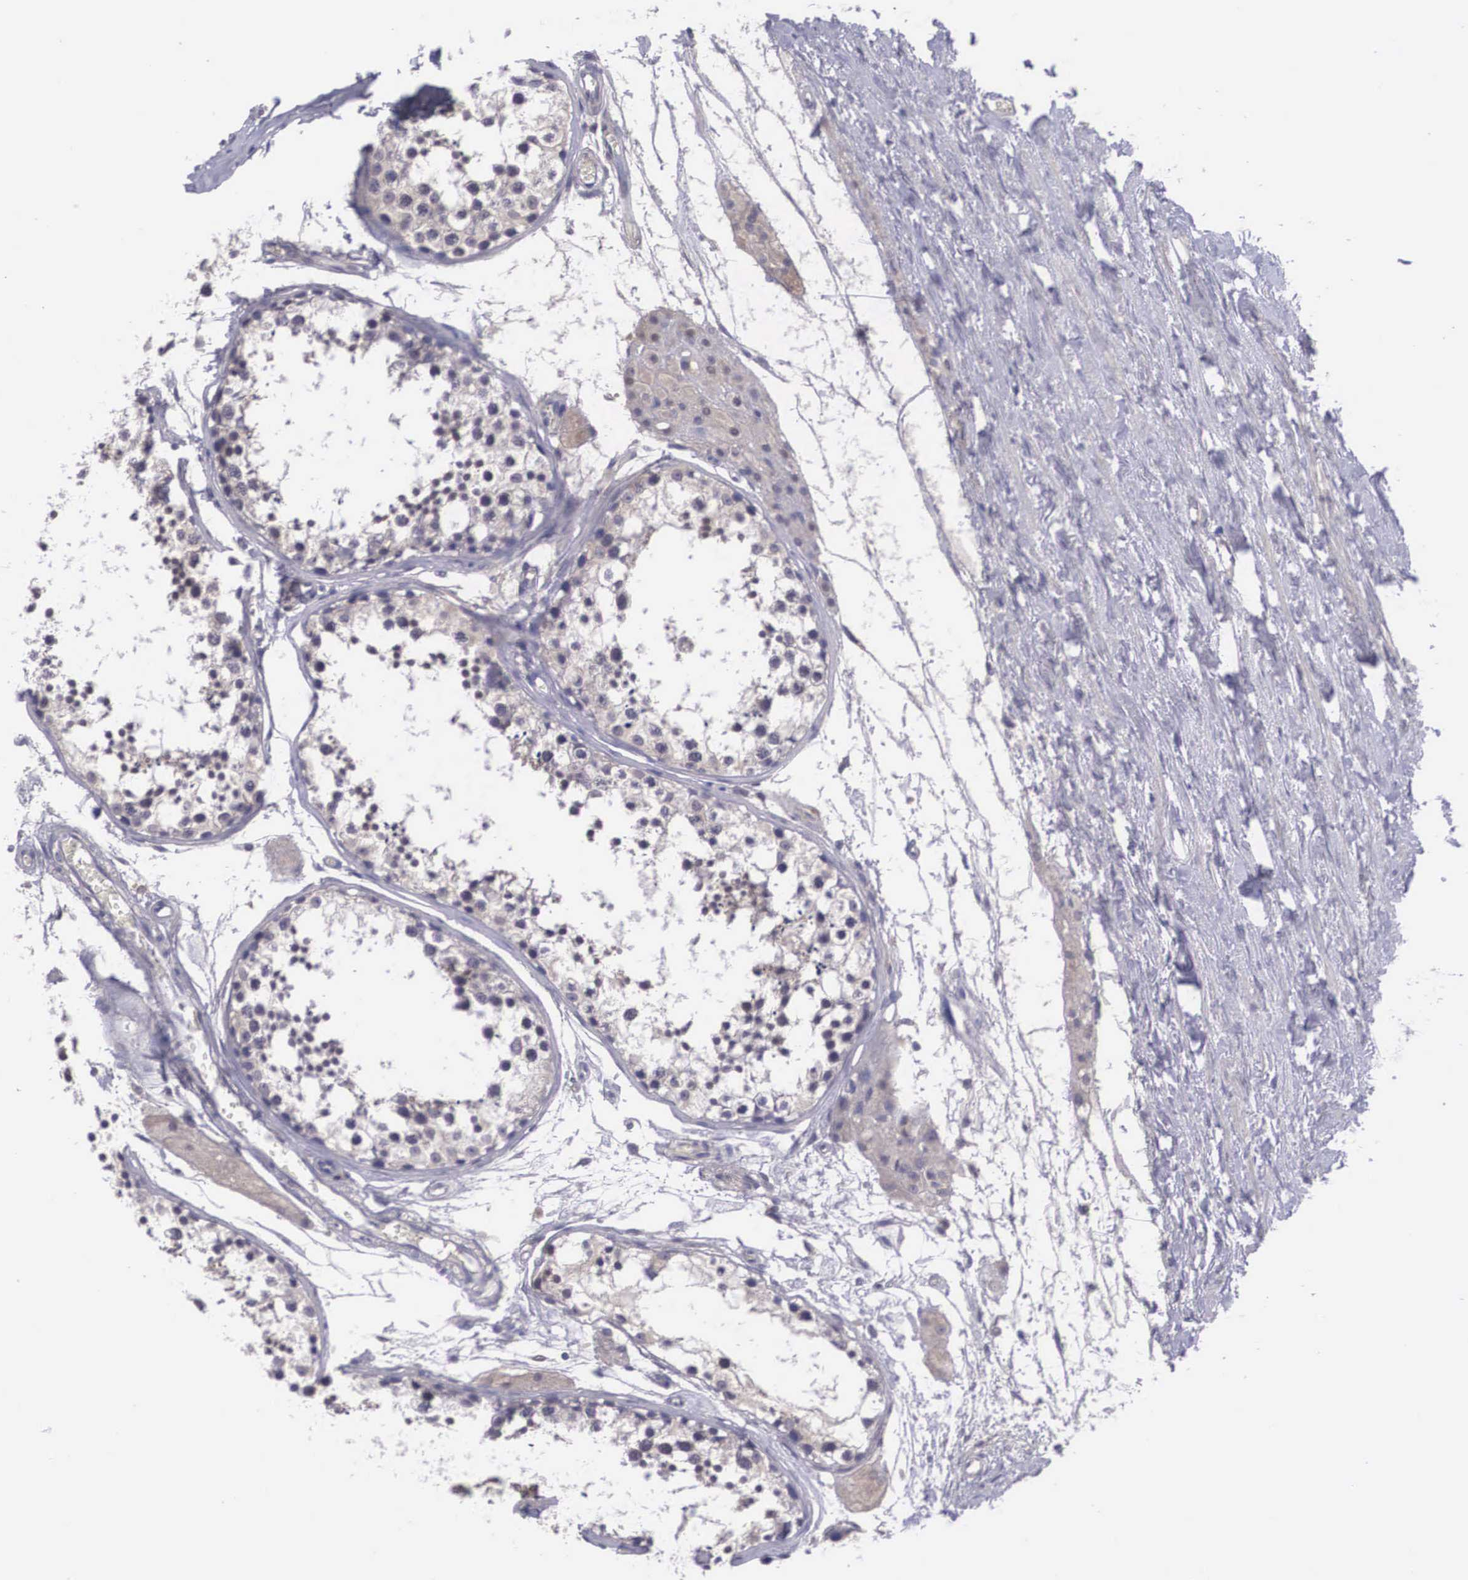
{"staining": {"intensity": "weak", "quantity": "25%-75%", "location": "cytoplasmic/membranous,nuclear"}, "tissue": "testis", "cell_type": "Cells in seminiferous ducts", "image_type": "normal", "snomed": [{"axis": "morphology", "description": "Normal tissue, NOS"}, {"axis": "topography", "description": "Testis"}], "caption": "Testis stained for a protein reveals weak cytoplasmic/membranous,nuclear positivity in cells in seminiferous ducts. The staining was performed using DAB, with brown indicating positive protein expression. Nuclei are stained blue with hematoxylin.", "gene": "NINL", "patient": {"sex": "male", "age": 57}}